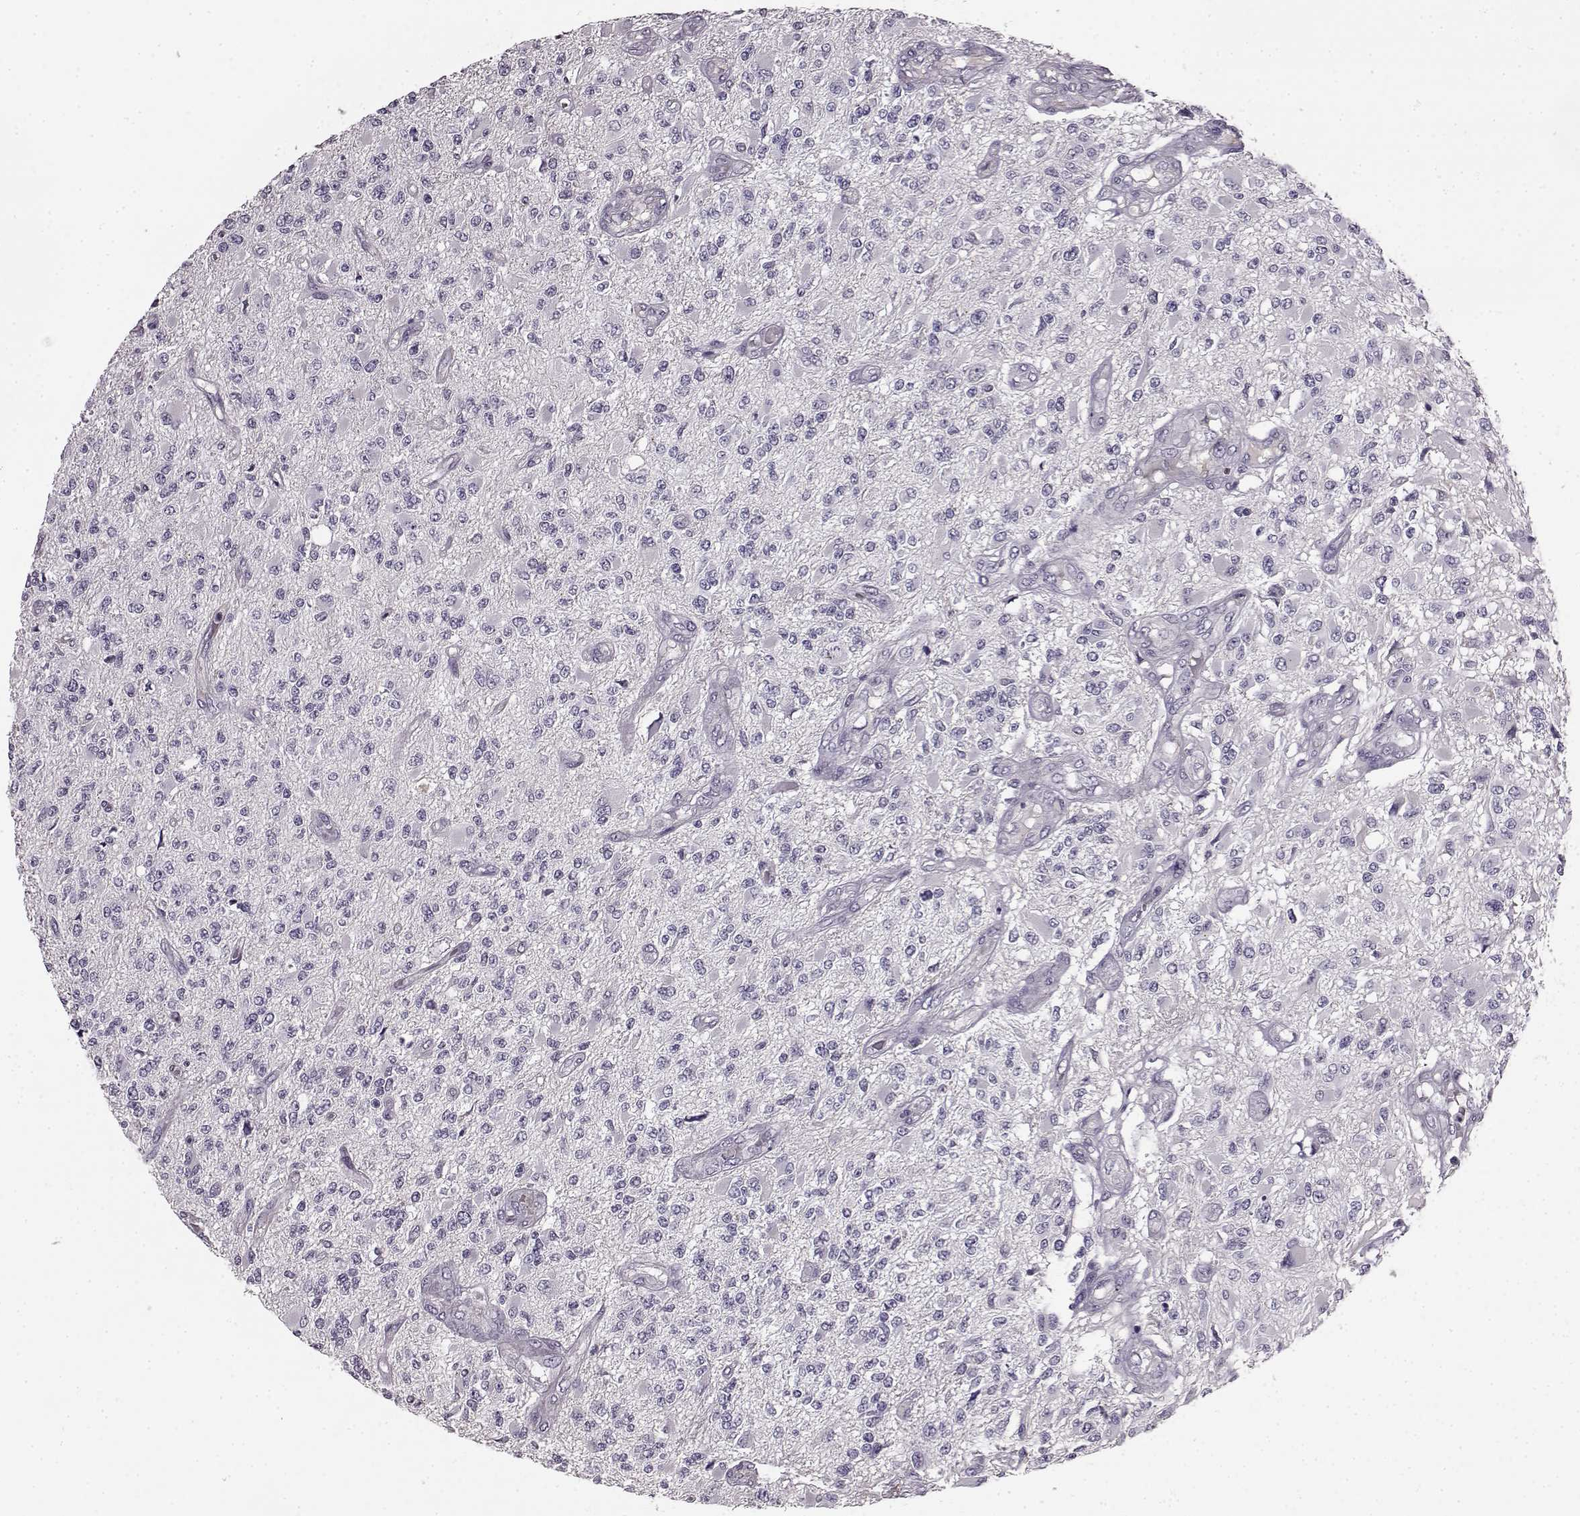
{"staining": {"intensity": "negative", "quantity": "none", "location": "none"}, "tissue": "glioma", "cell_type": "Tumor cells", "image_type": "cancer", "snomed": [{"axis": "morphology", "description": "Glioma, malignant, High grade"}, {"axis": "topography", "description": "Brain"}], "caption": "This is an immunohistochemistry (IHC) image of glioma. There is no expression in tumor cells.", "gene": "KRT85", "patient": {"sex": "female", "age": 63}}